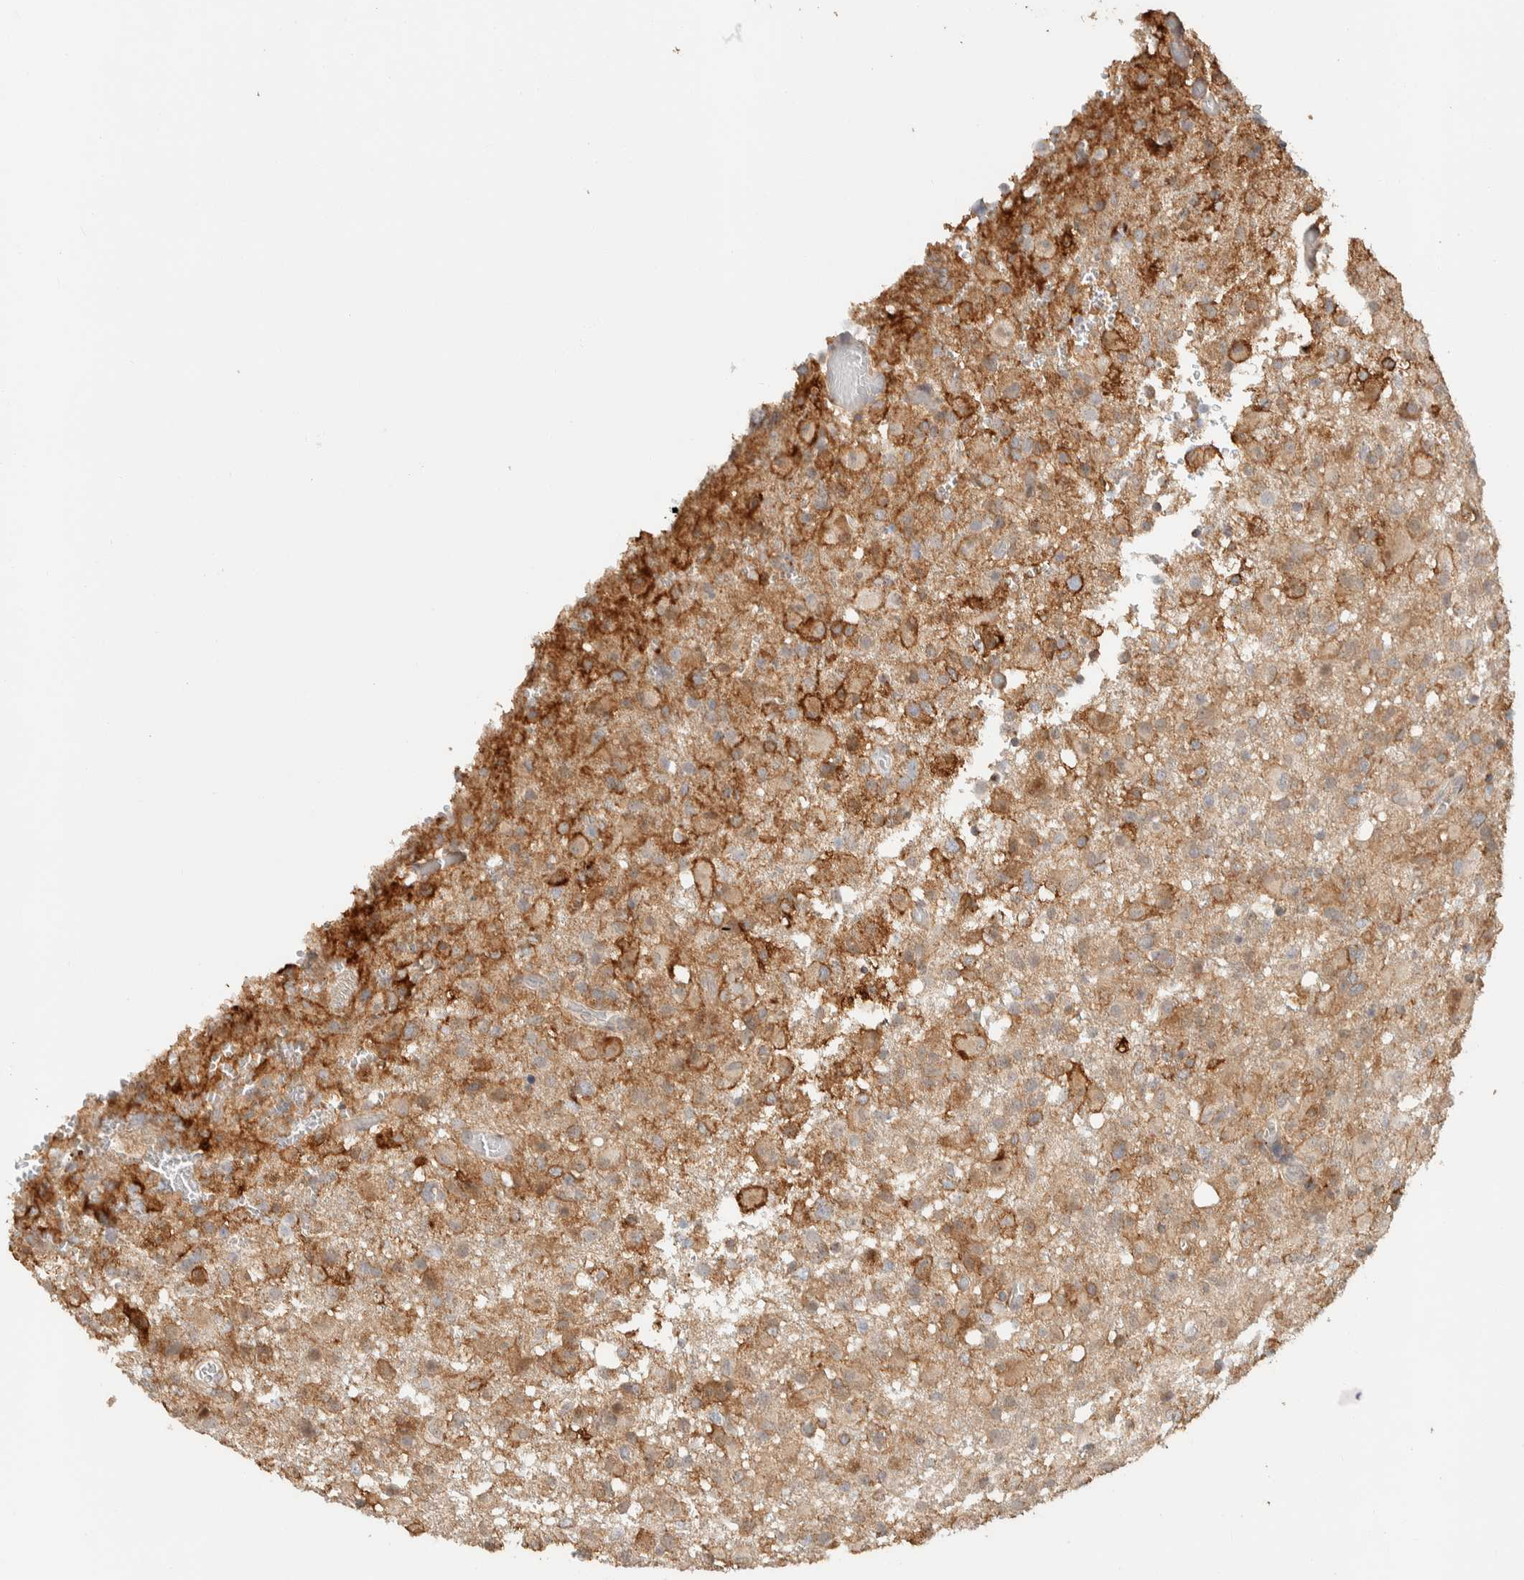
{"staining": {"intensity": "weak", "quantity": ">75%", "location": "cytoplasmic/membranous"}, "tissue": "glioma", "cell_type": "Tumor cells", "image_type": "cancer", "snomed": [{"axis": "morphology", "description": "Glioma, malignant, High grade"}, {"axis": "topography", "description": "Brain"}], "caption": "High-magnification brightfield microscopy of glioma stained with DAB (brown) and counterstained with hematoxylin (blue). tumor cells exhibit weak cytoplasmic/membranous positivity is appreciated in approximately>75% of cells. (DAB IHC with brightfield microscopy, high magnification).", "gene": "KIF9", "patient": {"sex": "female", "age": 57}}